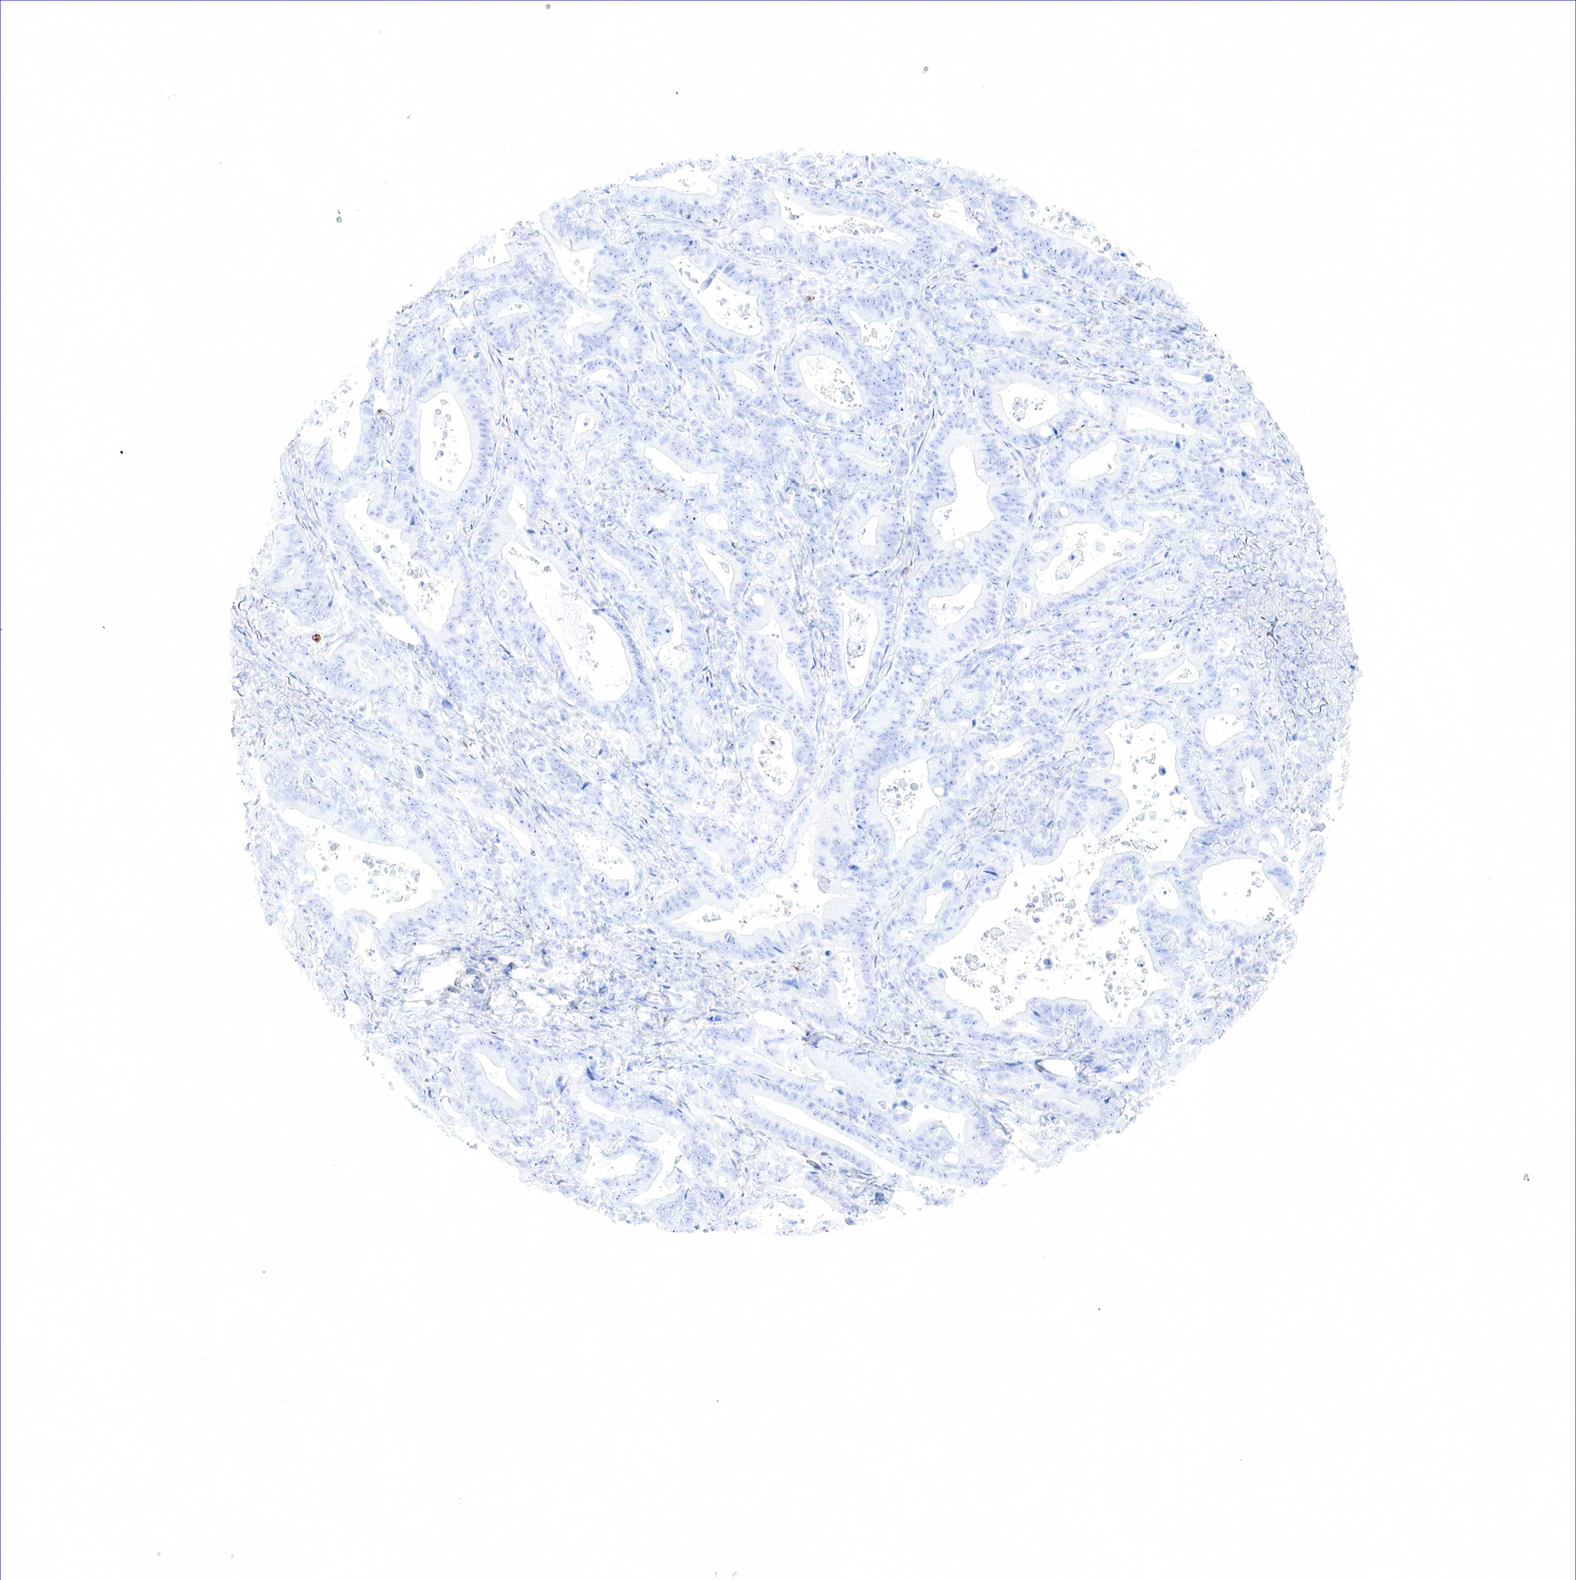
{"staining": {"intensity": "negative", "quantity": "none", "location": "none"}, "tissue": "stomach cancer", "cell_type": "Tumor cells", "image_type": "cancer", "snomed": [{"axis": "morphology", "description": "Adenocarcinoma, NOS"}, {"axis": "topography", "description": "Stomach, upper"}], "caption": "DAB (3,3'-diaminobenzidine) immunohistochemical staining of human adenocarcinoma (stomach) exhibits no significant positivity in tumor cells. Nuclei are stained in blue.", "gene": "TNFRSF8", "patient": {"sex": "male", "age": 63}}